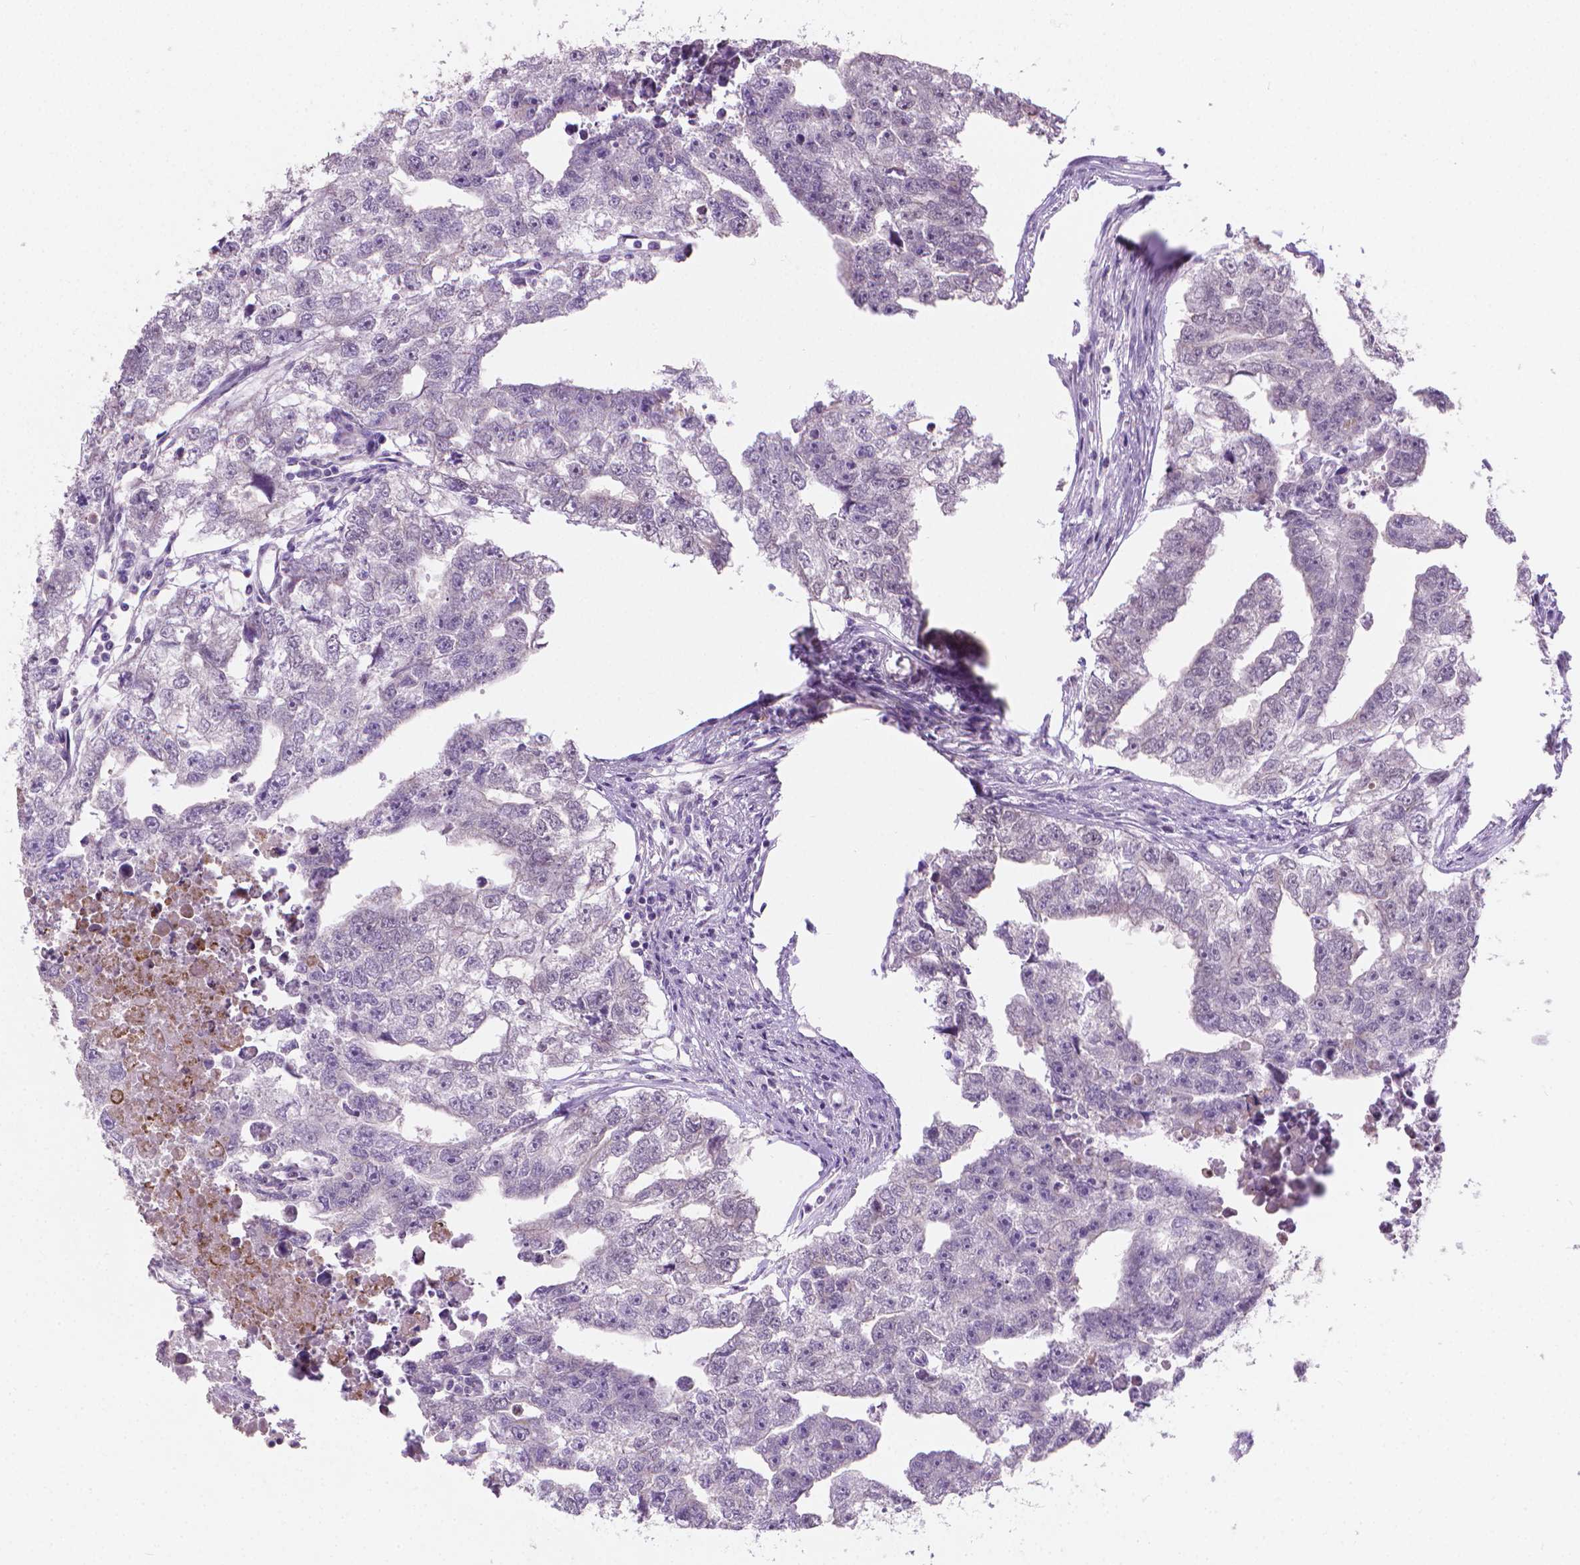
{"staining": {"intensity": "negative", "quantity": "none", "location": "none"}, "tissue": "testis cancer", "cell_type": "Tumor cells", "image_type": "cancer", "snomed": [{"axis": "morphology", "description": "Carcinoma, Embryonal, NOS"}, {"axis": "morphology", "description": "Teratoma, malignant, NOS"}, {"axis": "topography", "description": "Testis"}], "caption": "An IHC photomicrograph of malignant teratoma (testis) is shown. There is no staining in tumor cells of malignant teratoma (testis). (Brightfield microscopy of DAB (3,3'-diaminobenzidine) immunohistochemistry (IHC) at high magnification).", "gene": "GSDMA", "patient": {"sex": "male", "age": 44}}